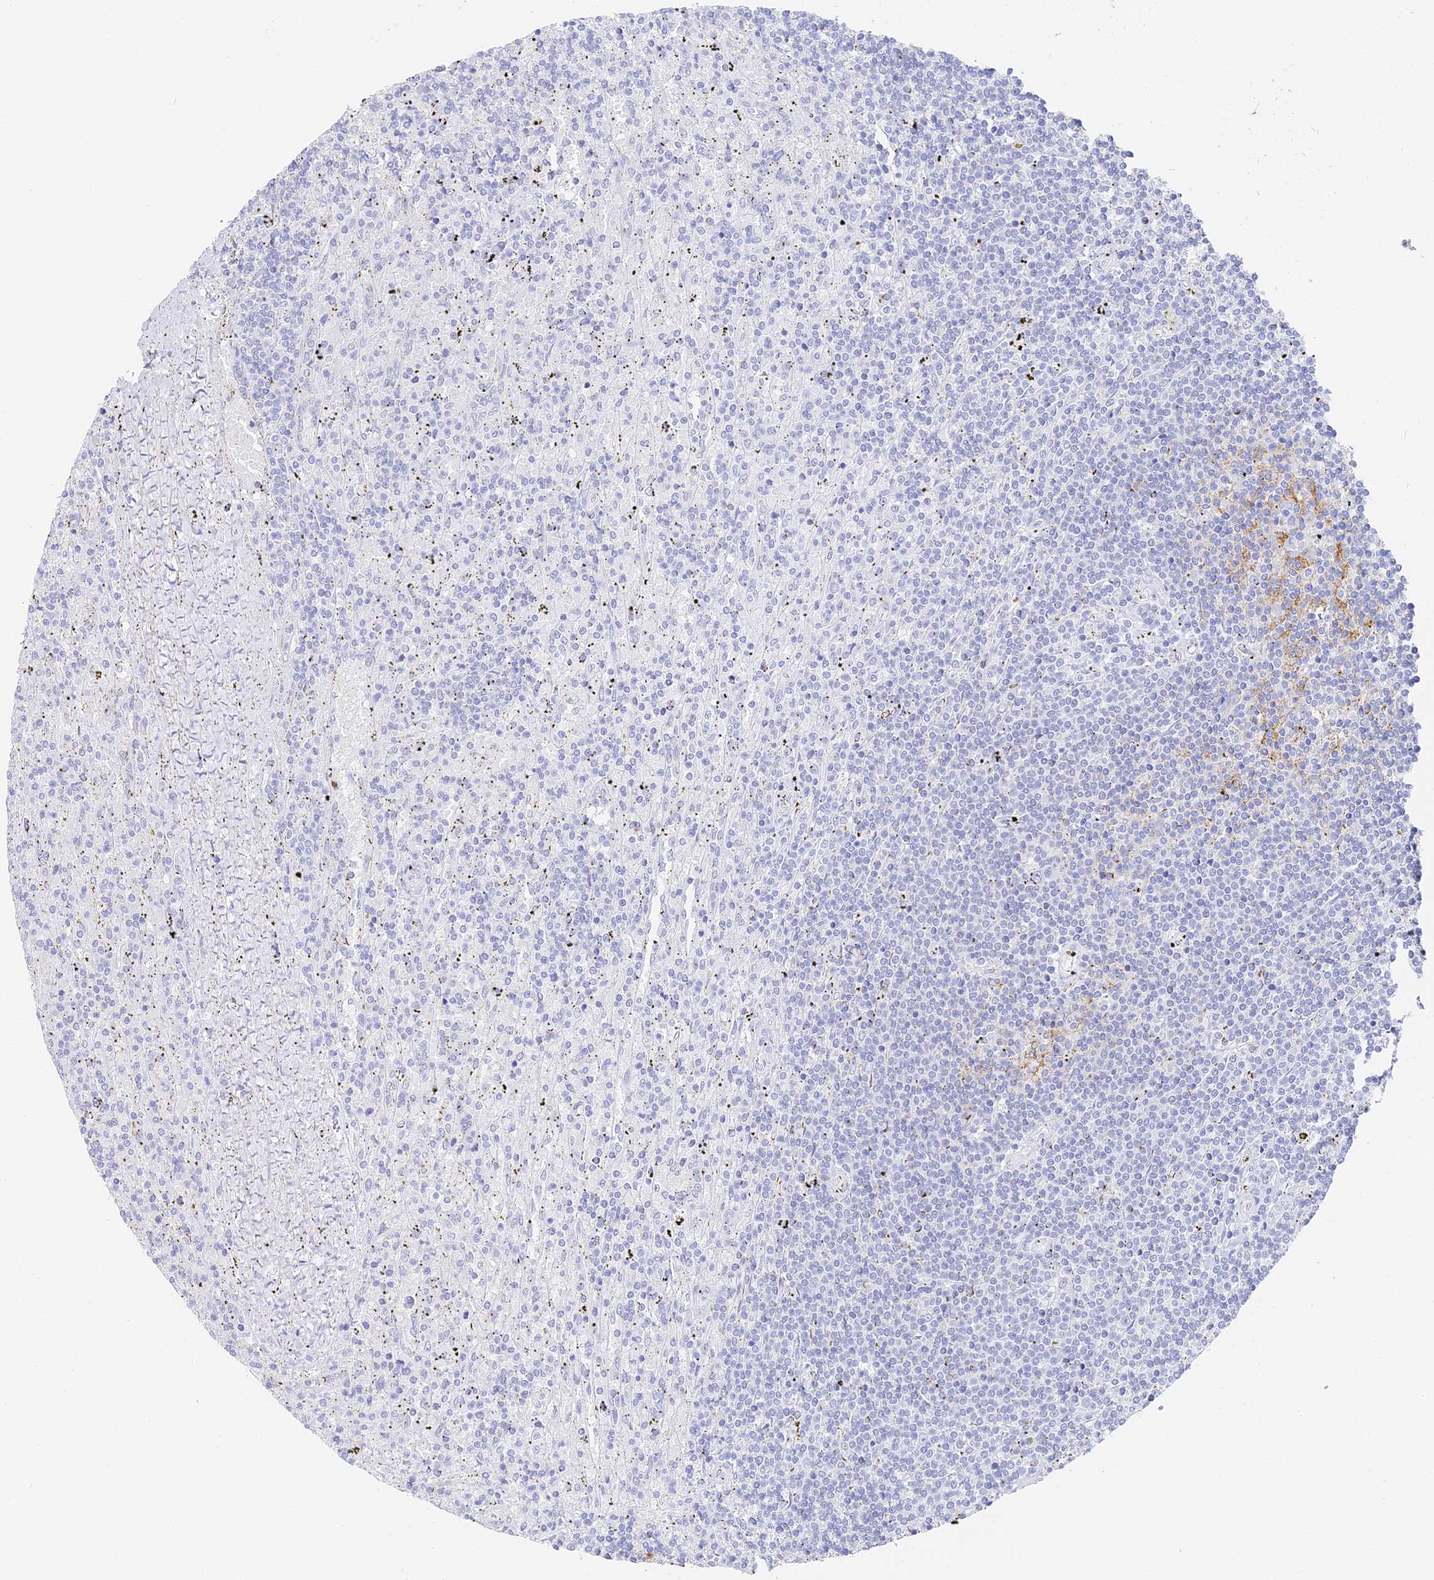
{"staining": {"intensity": "negative", "quantity": "none", "location": "none"}, "tissue": "lymphoma", "cell_type": "Tumor cells", "image_type": "cancer", "snomed": [{"axis": "morphology", "description": "Malignant lymphoma, non-Hodgkin's type, Low grade"}, {"axis": "topography", "description": "Spleen"}], "caption": "The micrograph shows no significant expression in tumor cells of malignant lymphoma, non-Hodgkin's type (low-grade).", "gene": "GJA1", "patient": {"sex": "male", "age": 76}}